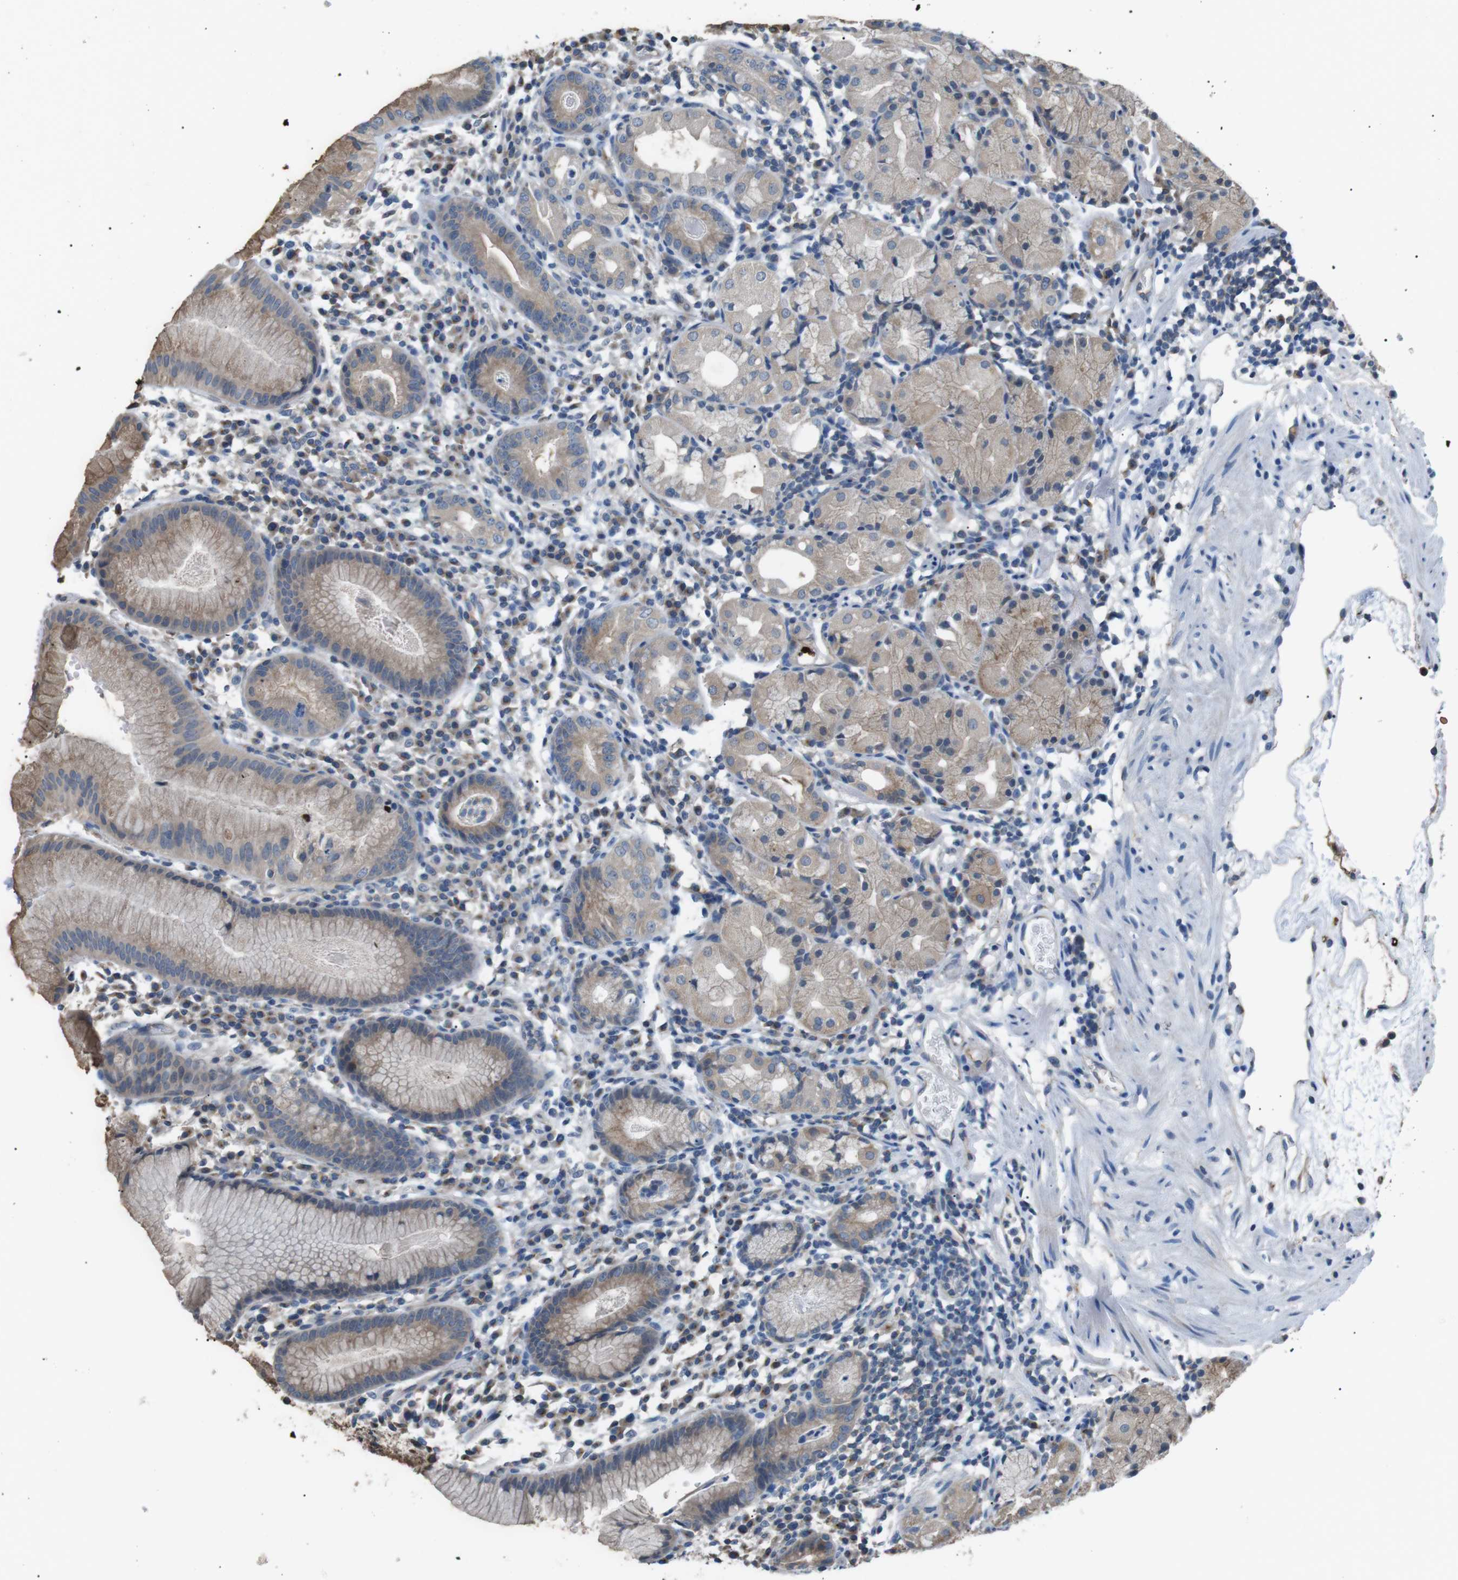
{"staining": {"intensity": "weak", "quantity": "25%-75%", "location": "cytoplasmic/membranous"}, "tissue": "stomach", "cell_type": "Glandular cells", "image_type": "normal", "snomed": [{"axis": "morphology", "description": "Normal tissue, NOS"}, {"axis": "topography", "description": "Stomach"}, {"axis": "topography", "description": "Stomach, lower"}], "caption": "Weak cytoplasmic/membranous staining for a protein is present in about 25%-75% of glandular cells of normal stomach using immunohistochemistry (IHC).", "gene": "CDH26", "patient": {"sex": "female", "age": 75}}